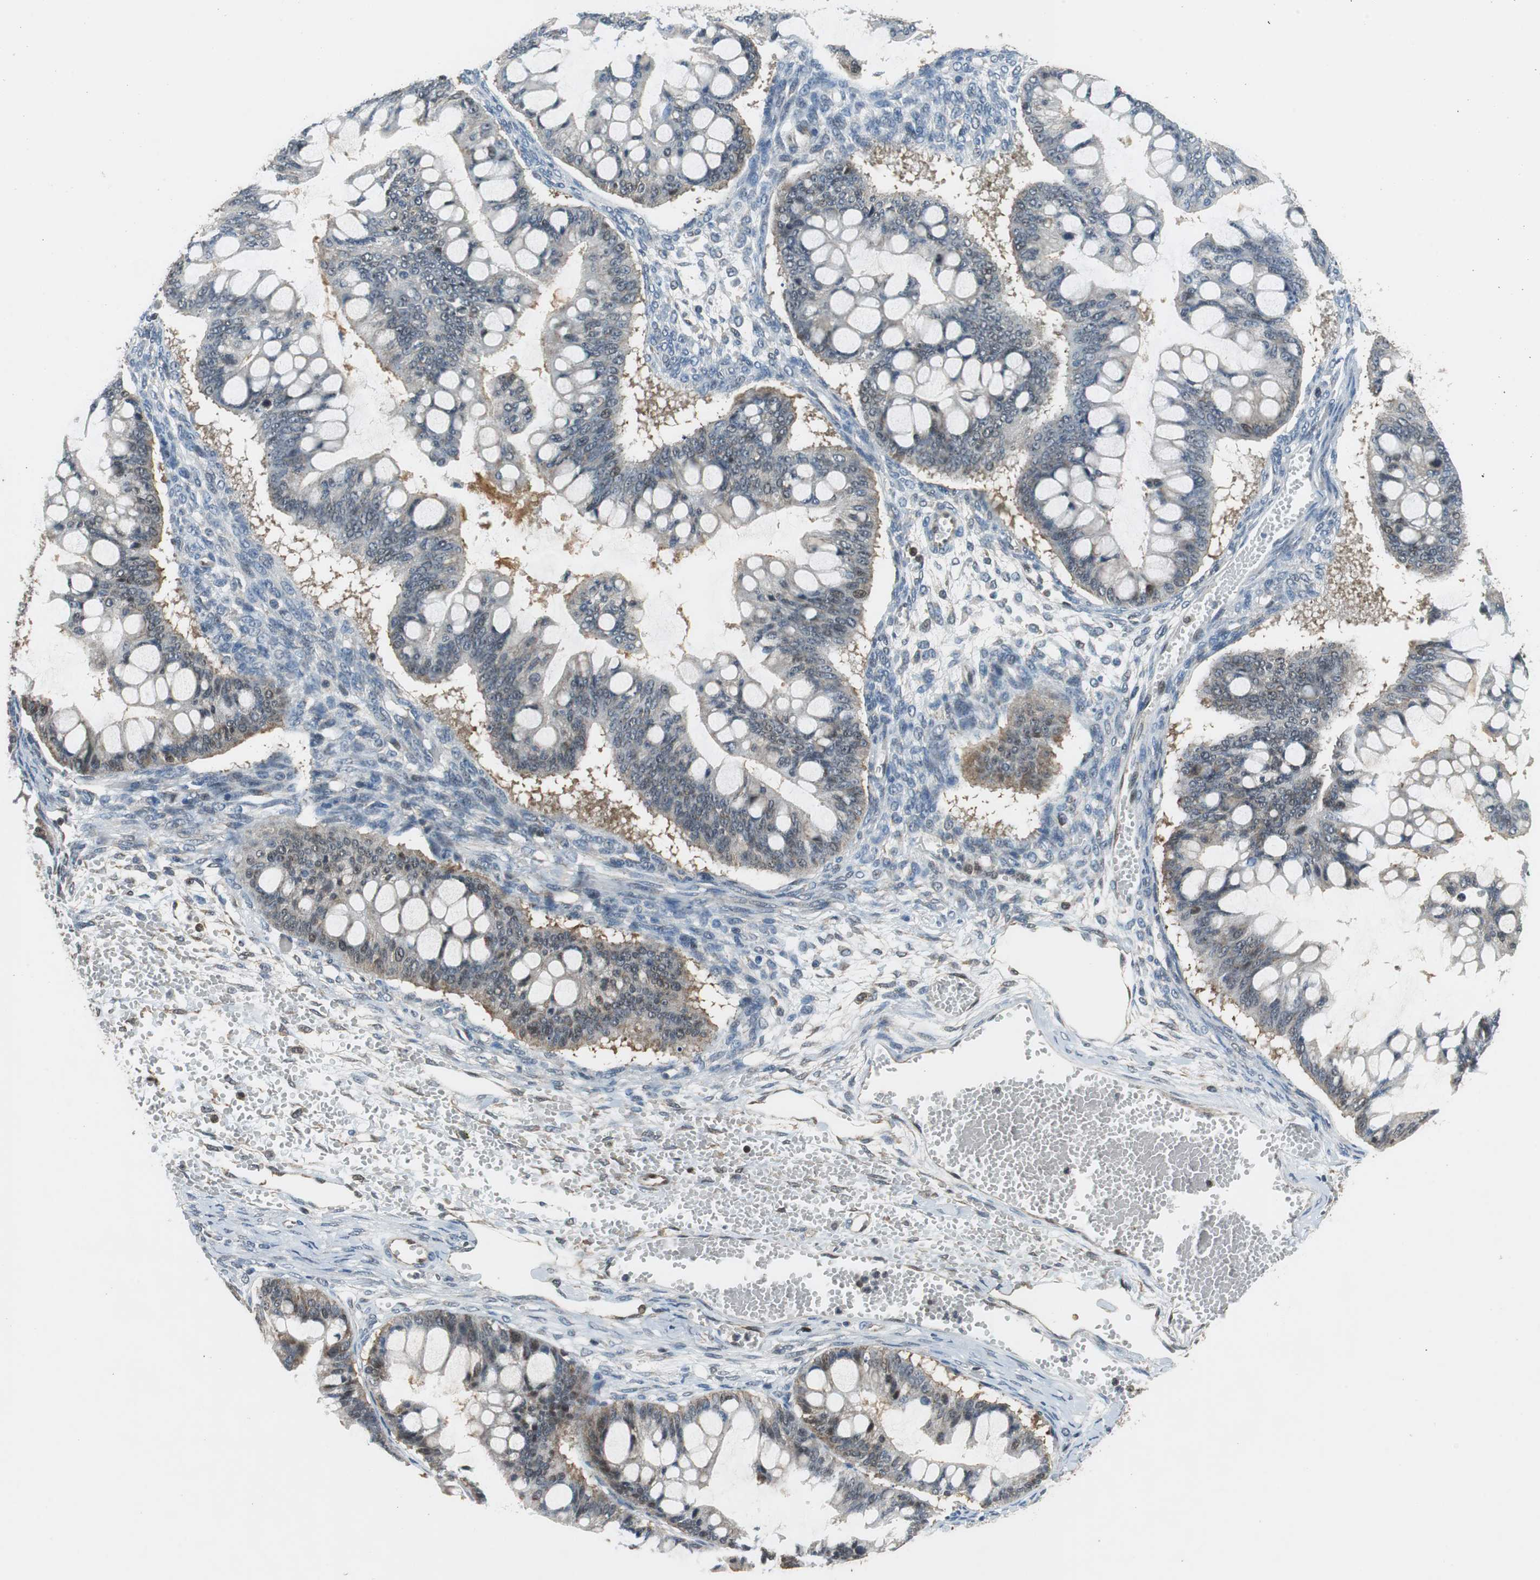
{"staining": {"intensity": "weak", "quantity": ">75%", "location": "cytoplasmic/membranous"}, "tissue": "ovarian cancer", "cell_type": "Tumor cells", "image_type": "cancer", "snomed": [{"axis": "morphology", "description": "Cystadenocarcinoma, mucinous, NOS"}, {"axis": "topography", "description": "Ovary"}], "caption": "This photomicrograph reveals ovarian cancer (mucinous cystadenocarcinoma) stained with immunohistochemistry (IHC) to label a protein in brown. The cytoplasmic/membranous of tumor cells show weak positivity for the protein. Nuclei are counter-stained blue.", "gene": "GSDMD", "patient": {"sex": "female", "age": 73}}